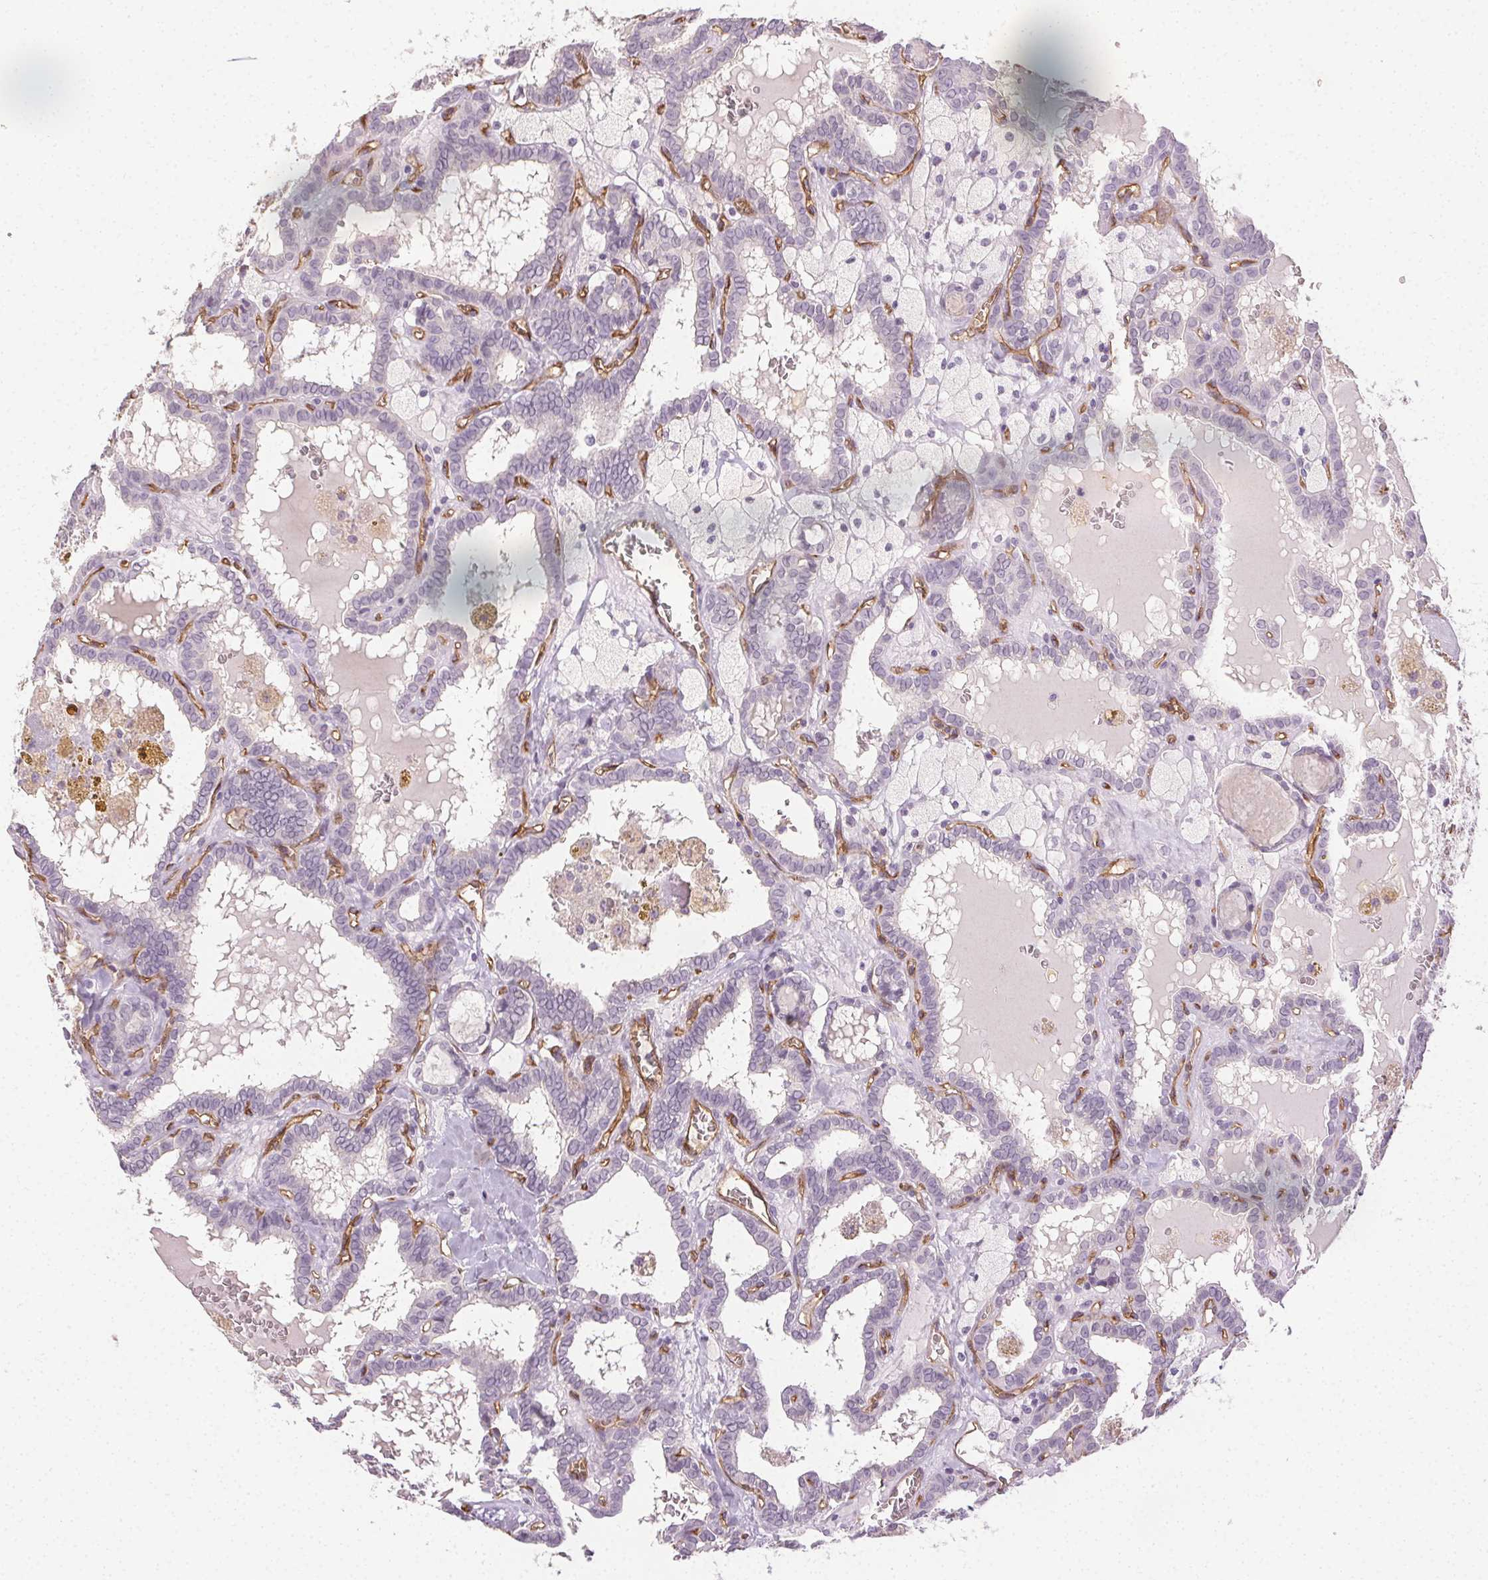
{"staining": {"intensity": "negative", "quantity": "none", "location": "none"}, "tissue": "thyroid cancer", "cell_type": "Tumor cells", "image_type": "cancer", "snomed": [{"axis": "morphology", "description": "Papillary adenocarcinoma, NOS"}, {"axis": "topography", "description": "Thyroid gland"}], "caption": "Immunohistochemistry photomicrograph of neoplastic tissue: thyroid cancer stained with DAB (3,3'-diaminobenzidine) displays no significant protein staining in tumor cells.", "gene": "PODXL", "patient": {"sex": "female", "age": 39}}